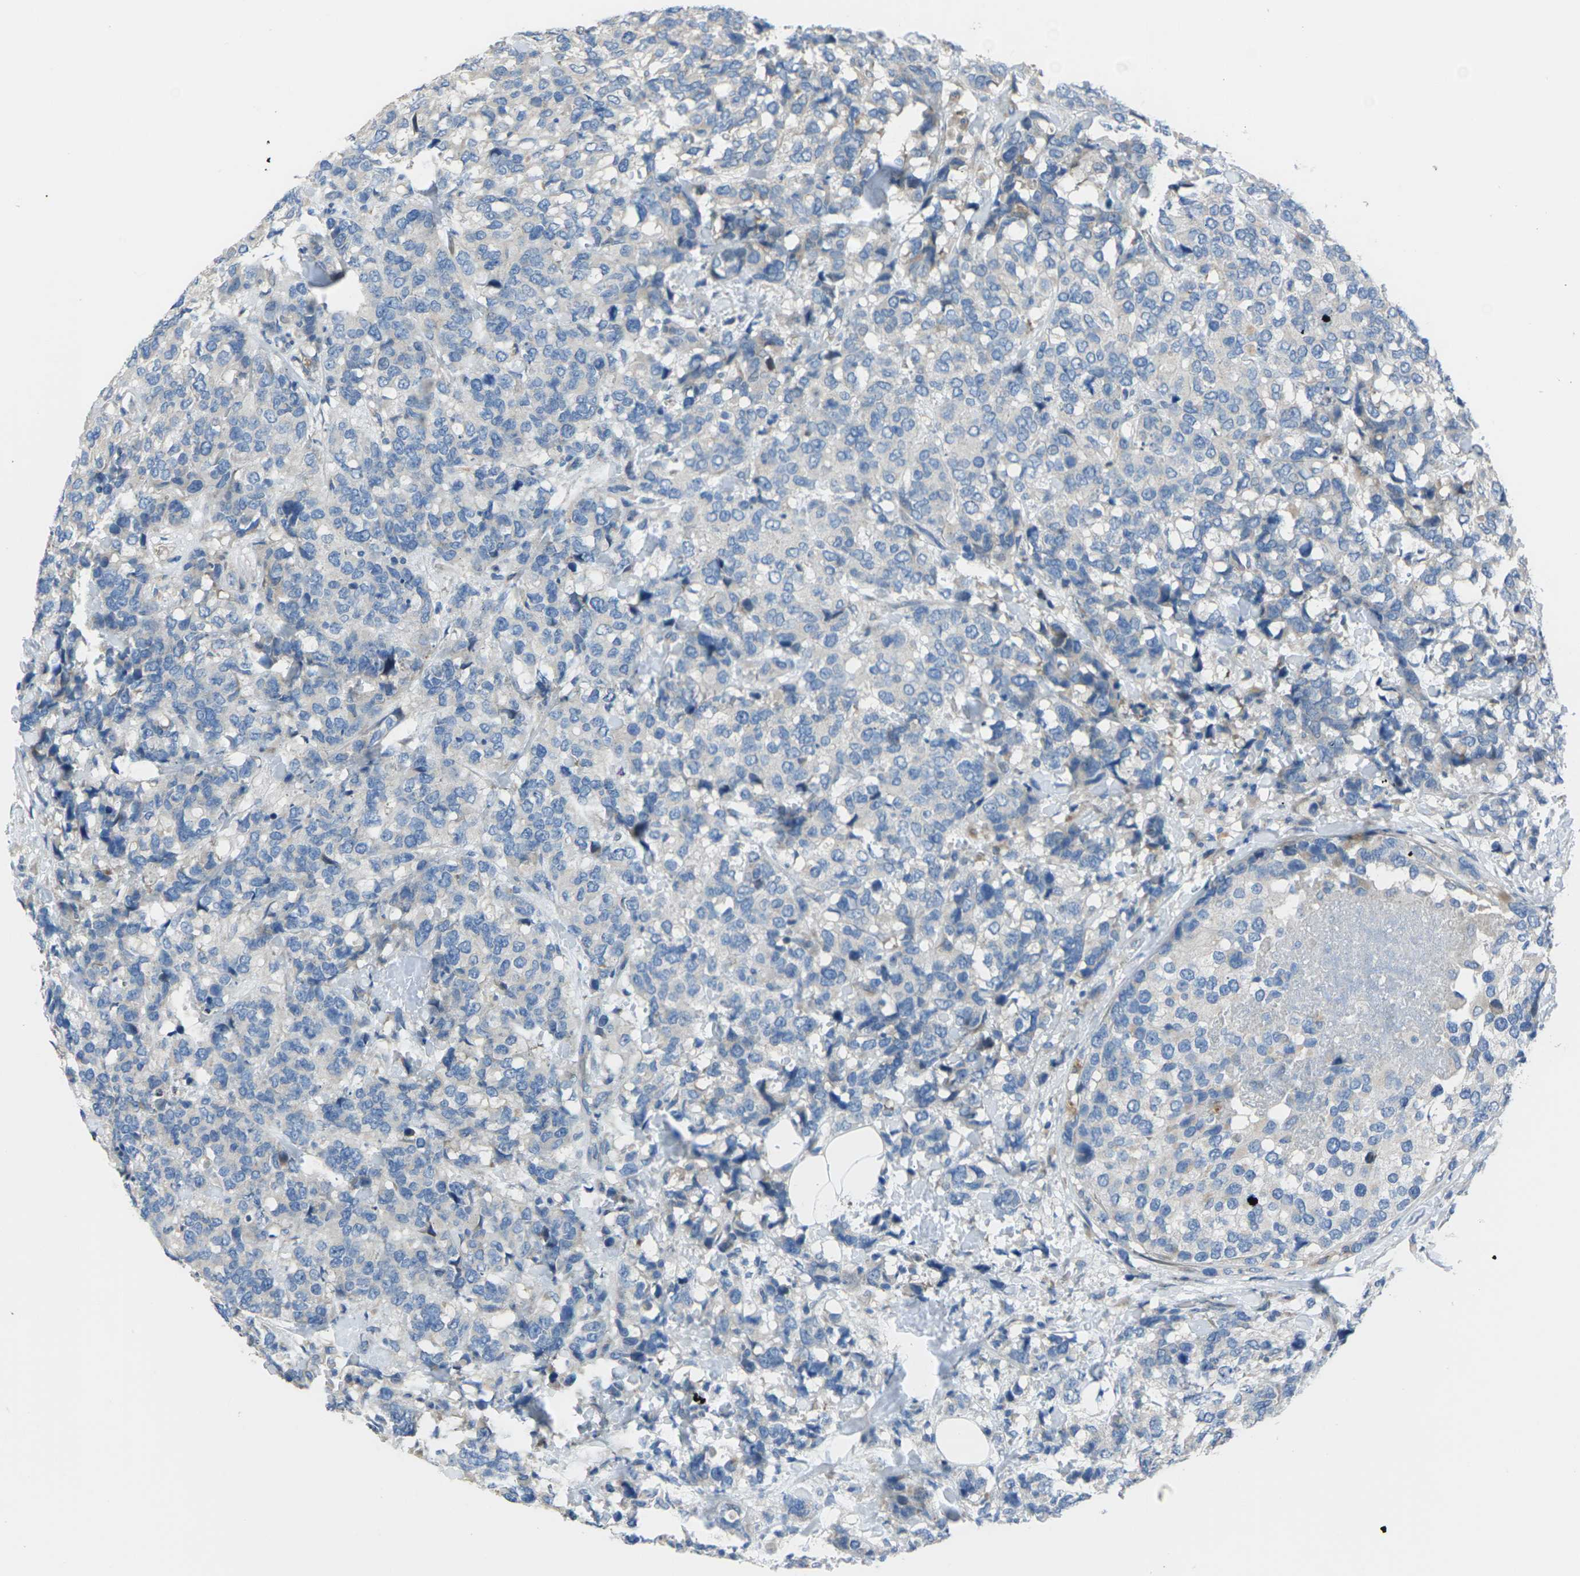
{"staining": {"intensity": "negative", "quantity": "none", "location": "none"}, "tissue": "breast cancer", "cell_type": "Tumor cells", "image_type": "cancer", "snomed": [{"axis": "morphology", "description": "Lobular carcinoma"}, {"axis": "topography", "description": "Breast"}], "caption": "Breast cancer was stained to show a protein in brown. There is no significant staining in tumor cells.", "gene": "EDNRA", "patient": {"sex": "female", "age": 59}}